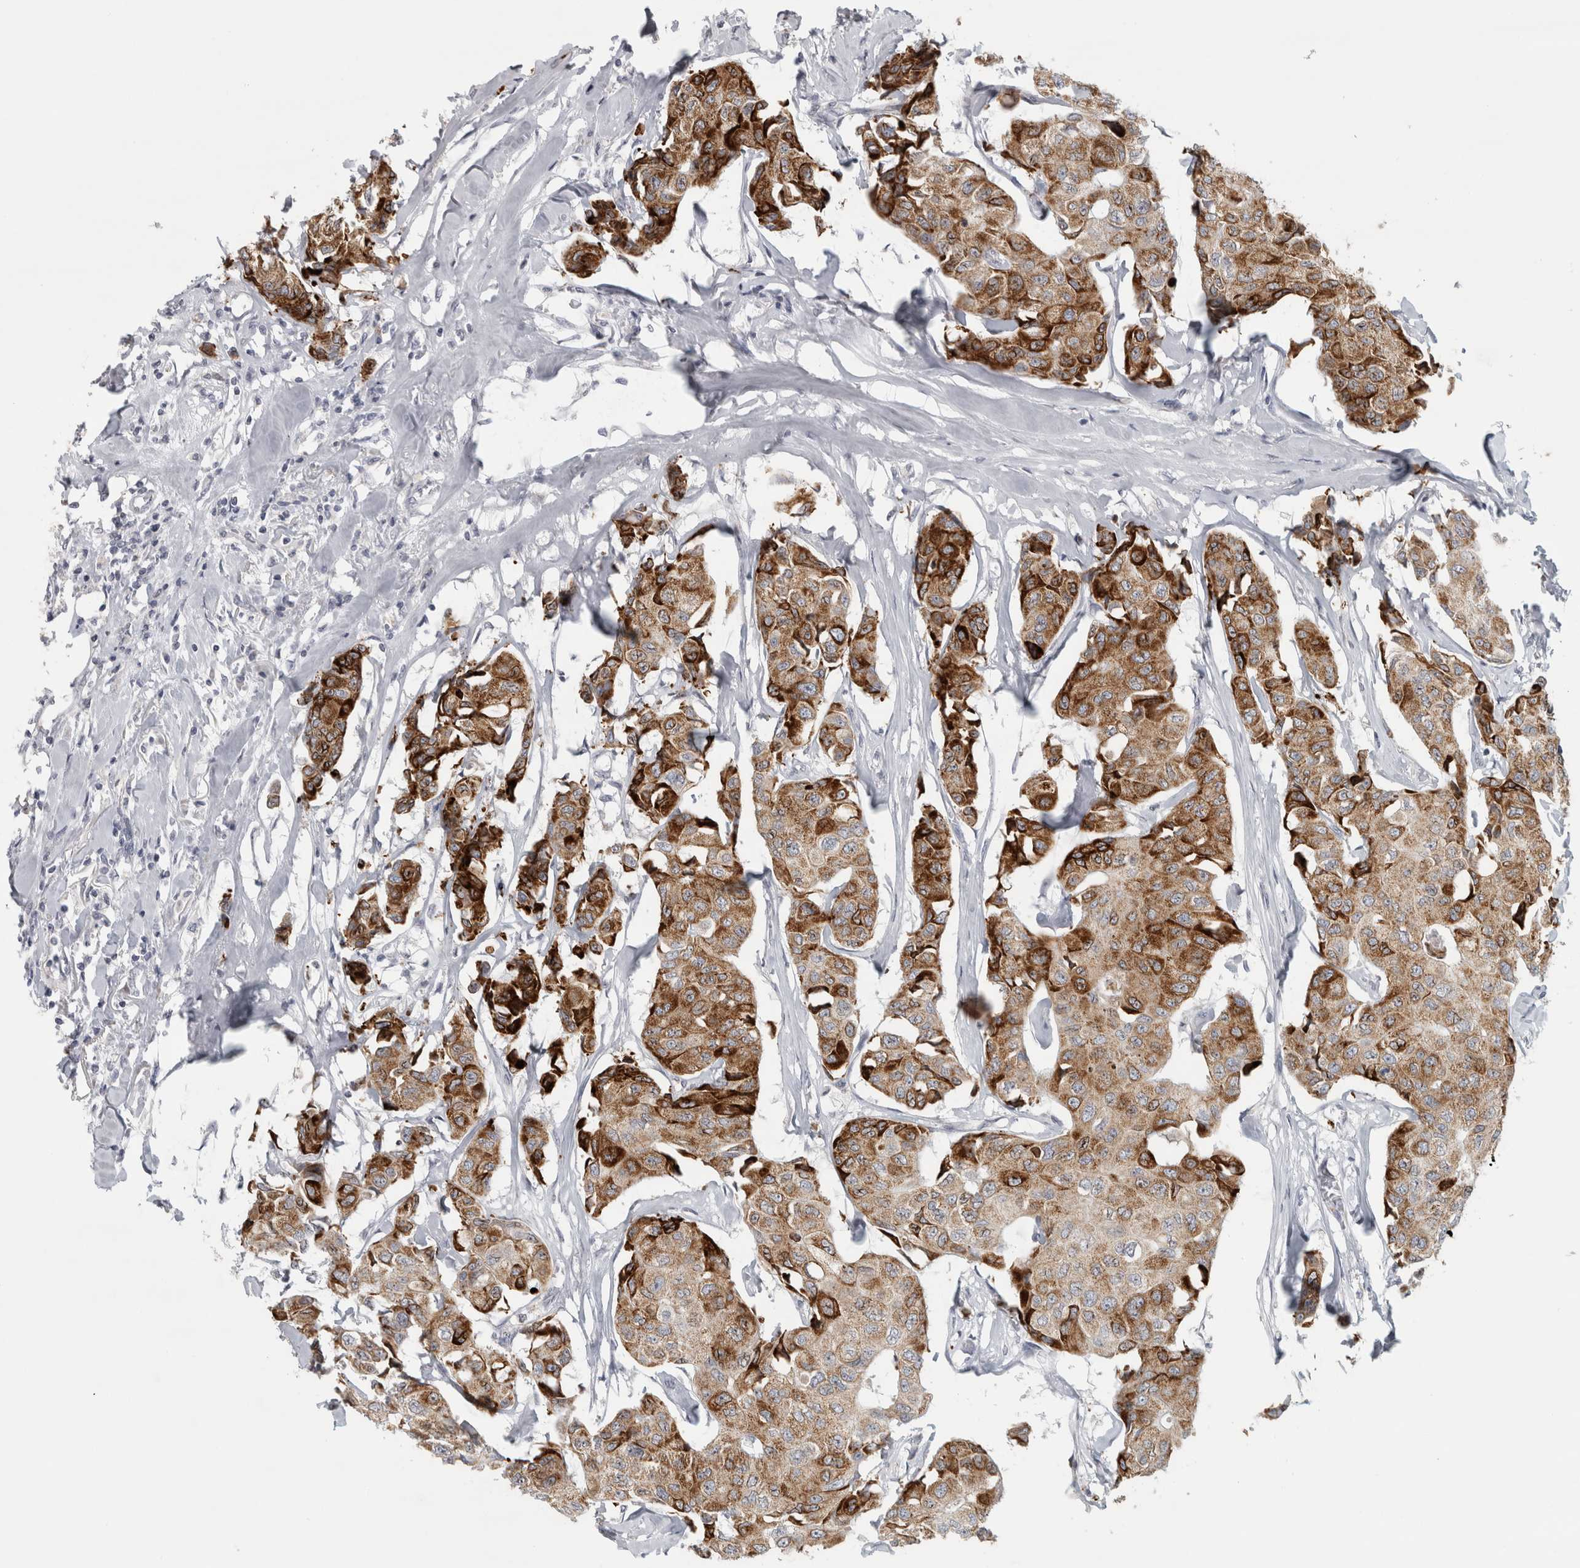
{"staining": {"intensity": "strong", "quantity": ">75%", "location": "cytoplasmic/membranous"}, "tissue": "breast cancer", "cell_type": "Tumor cells", "image_type": "cancer", "snomed": [{"axis": "morphology", "description": "Duct carcinoma"}, {"axis": "topography", "description": "Breast"}], "caption": "Immunohistochemical staining of human breast infiltrating ductal carcinoma exhibits high levels of strong cytoplasmic/membranous staining in about >75% of tumor cells.", "gene": "PTPRN2", "patient": {"sex": "female", "age": 80}}